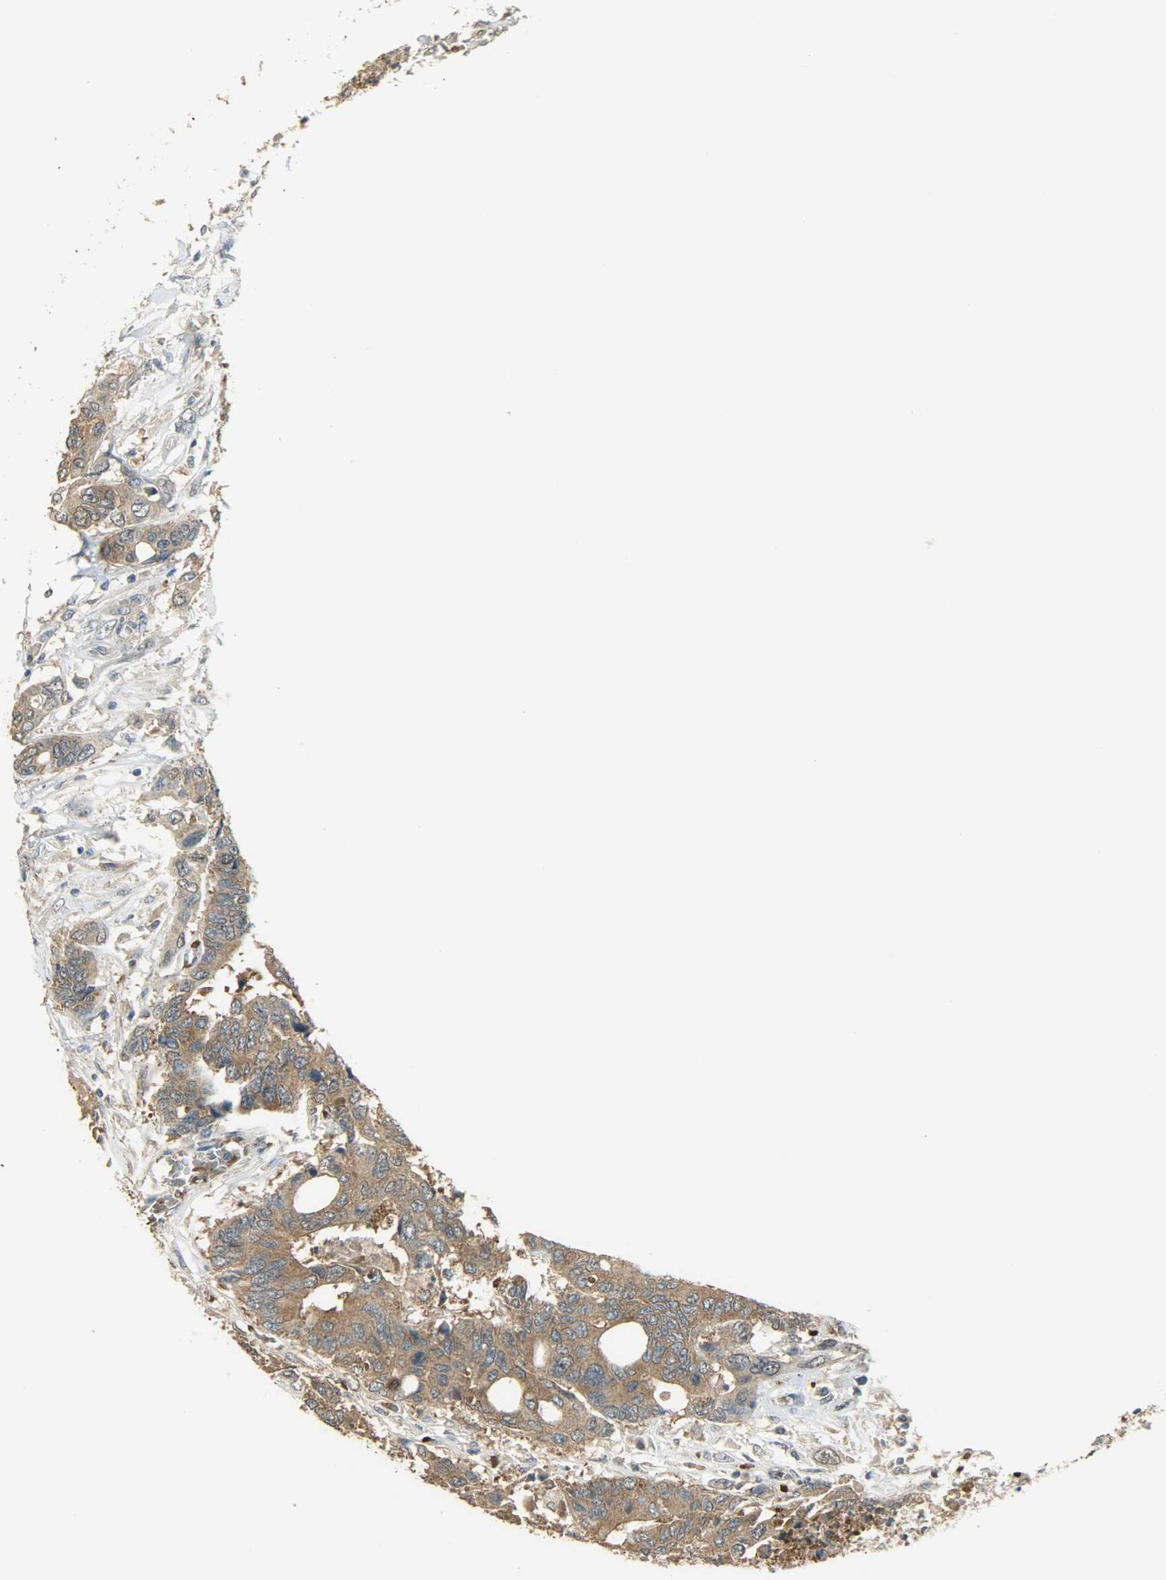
{"staining": {"intensity": "moderate", "quantity": ">75%", "location": "cytoplasmic/membranous"}, "tissue": "colorectal cancer", "cell_type": "Tumor cells", "image_type": "cancer", "snomed": [{"axis": "morphology", "description": "Adenocarcinoma, NOS"}, {"axis": "topography", "description": "Rectum"}], "caption": "High-magnification brightfield microscopy of adenocarcinoma (colorectal) stained with DAB (brown) and counterstained with hematoxylin (blue). tumor cells exhibit moderate cytoplasmic/membranous positivity is seen in approximately>75% of cells. The protein of interest is stained brown, and the nuclei are stained in blue (DAB IHC with brightfield microscopy, high magnification).", "gene": "PRMT5", "patient": {"sex": "male", "age": 55}}